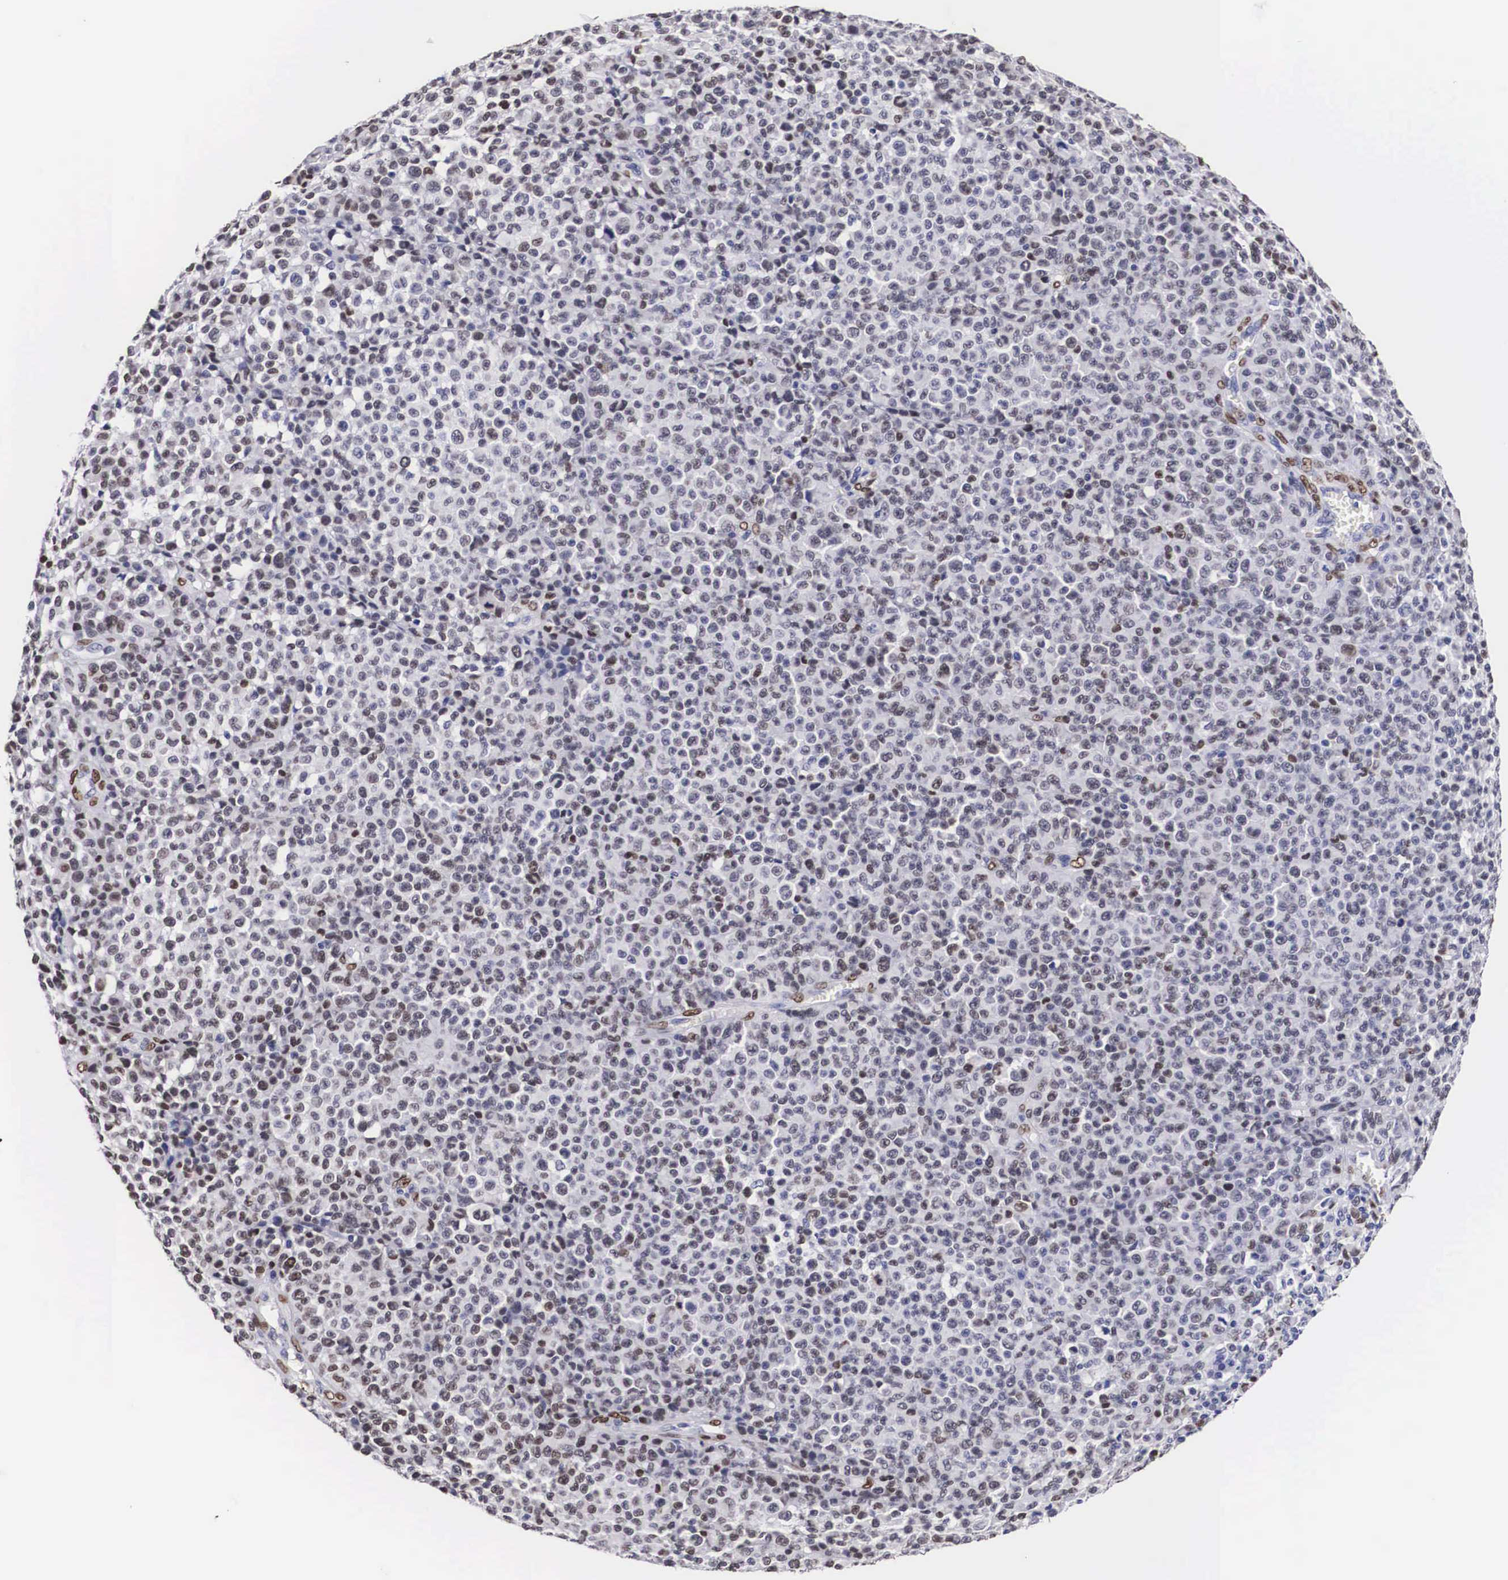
{"staining": {"intensity": "weak", "quantity": "25%-75%", "location": "nuclear"}, "tissue": "melanoma", "cell_type": "Tumor cells", "image_type": "cancer", "snomed": [{"axis": "morphology", "description": "Malignant melanoma, Metastatic site"}, {"axis": "topography", "description": "Skin"}], "caption": "Melanoma stained with a protein marker demonstrates weak staining in tumor cells.", "gene": "KHDRBS3", "patient": {"sex": "male", "age": 32}}